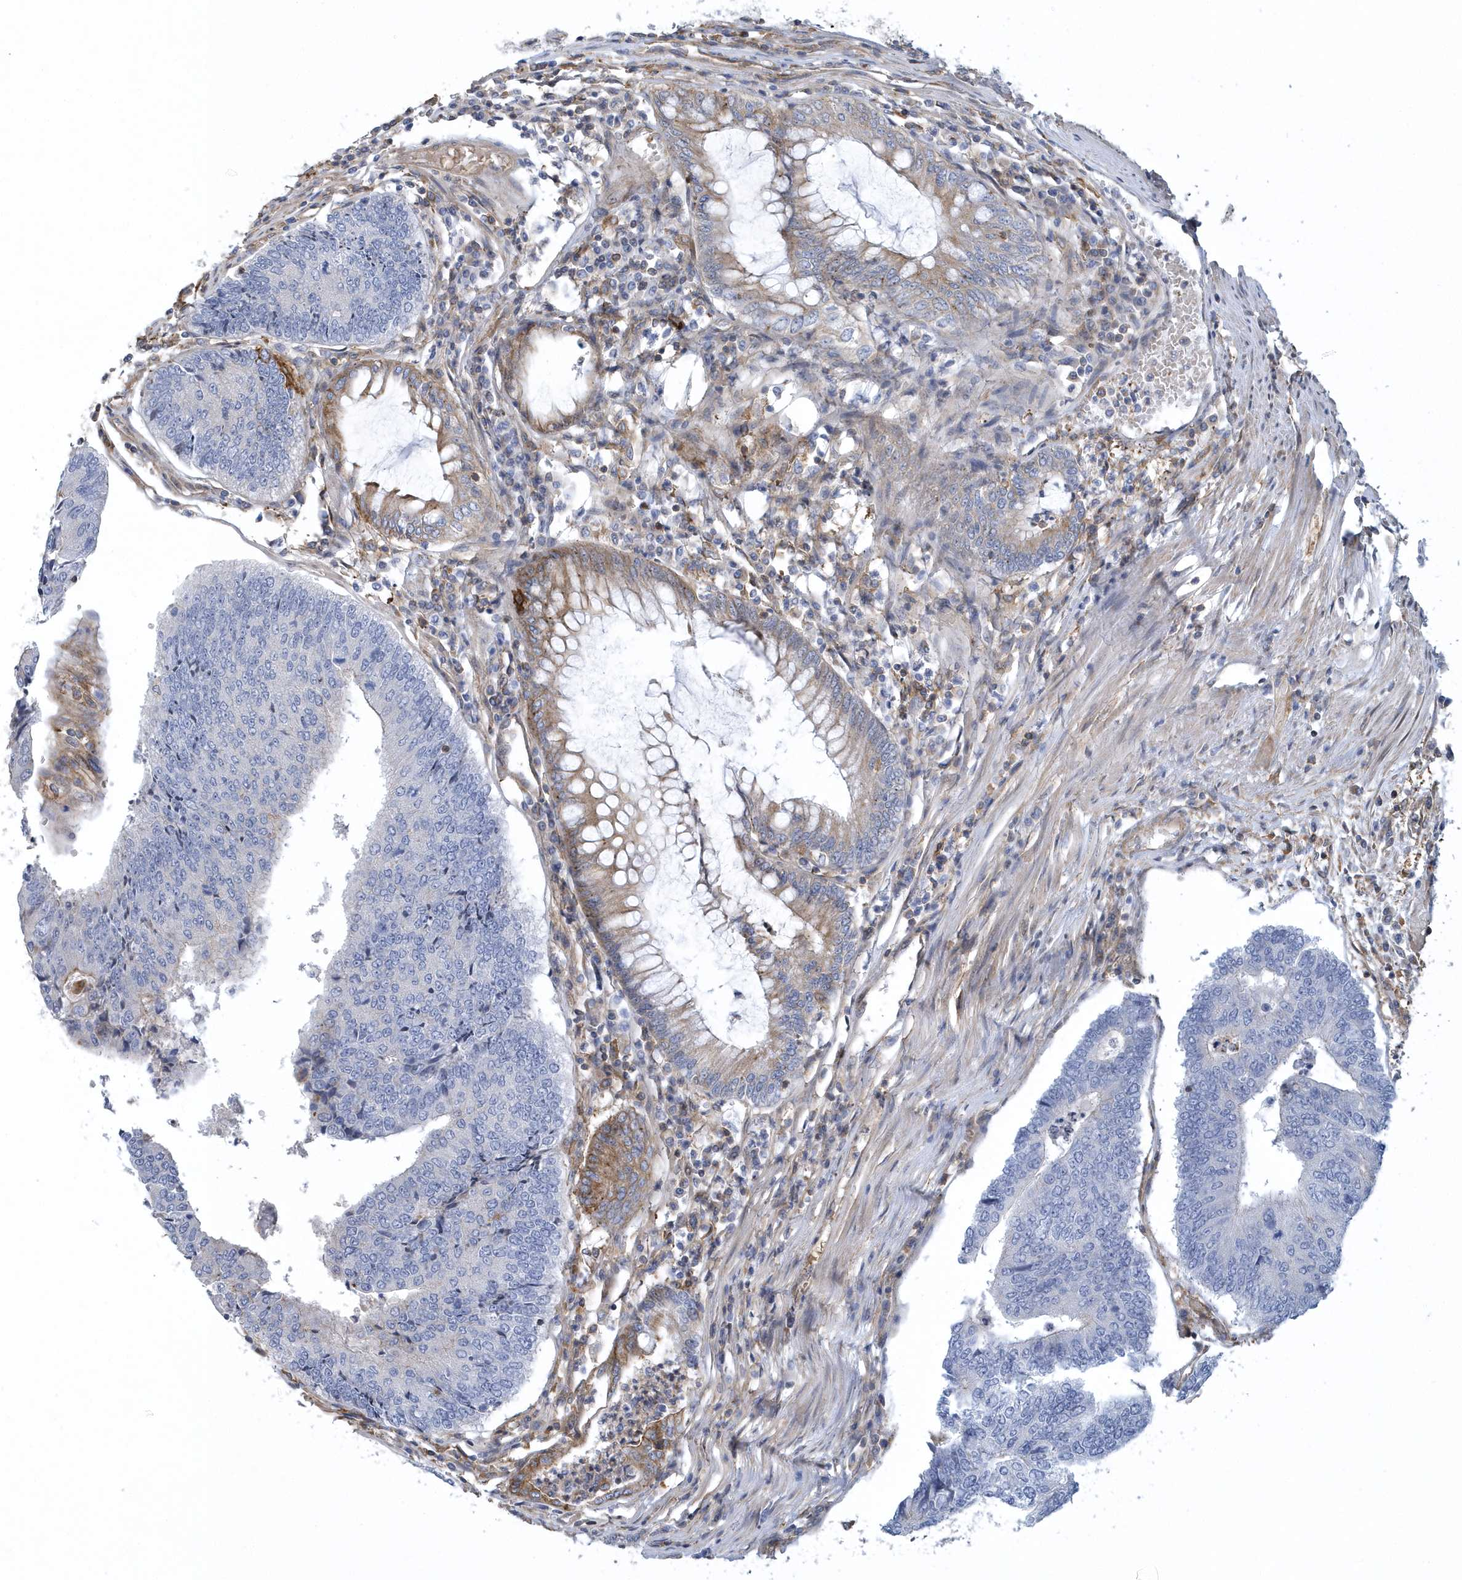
{"staining": {"intensity": "negative", "quantity": "none", "location": "none"}, "tissue": "colorectal cancer", "cell_type": "Tumor cells", "image_type": "cancer", "snomed": [{"axis": "morphology", "description": "Adenocarcinoma, NOS"}, {"axis": "topography", "description": "Colon"}], "caption": "This is a image of IHC staining of colorectal cancer, which shows no staining in tumor cells.", "gene": "ARAP2", "patient": {"sex": "female", "age": 67}}